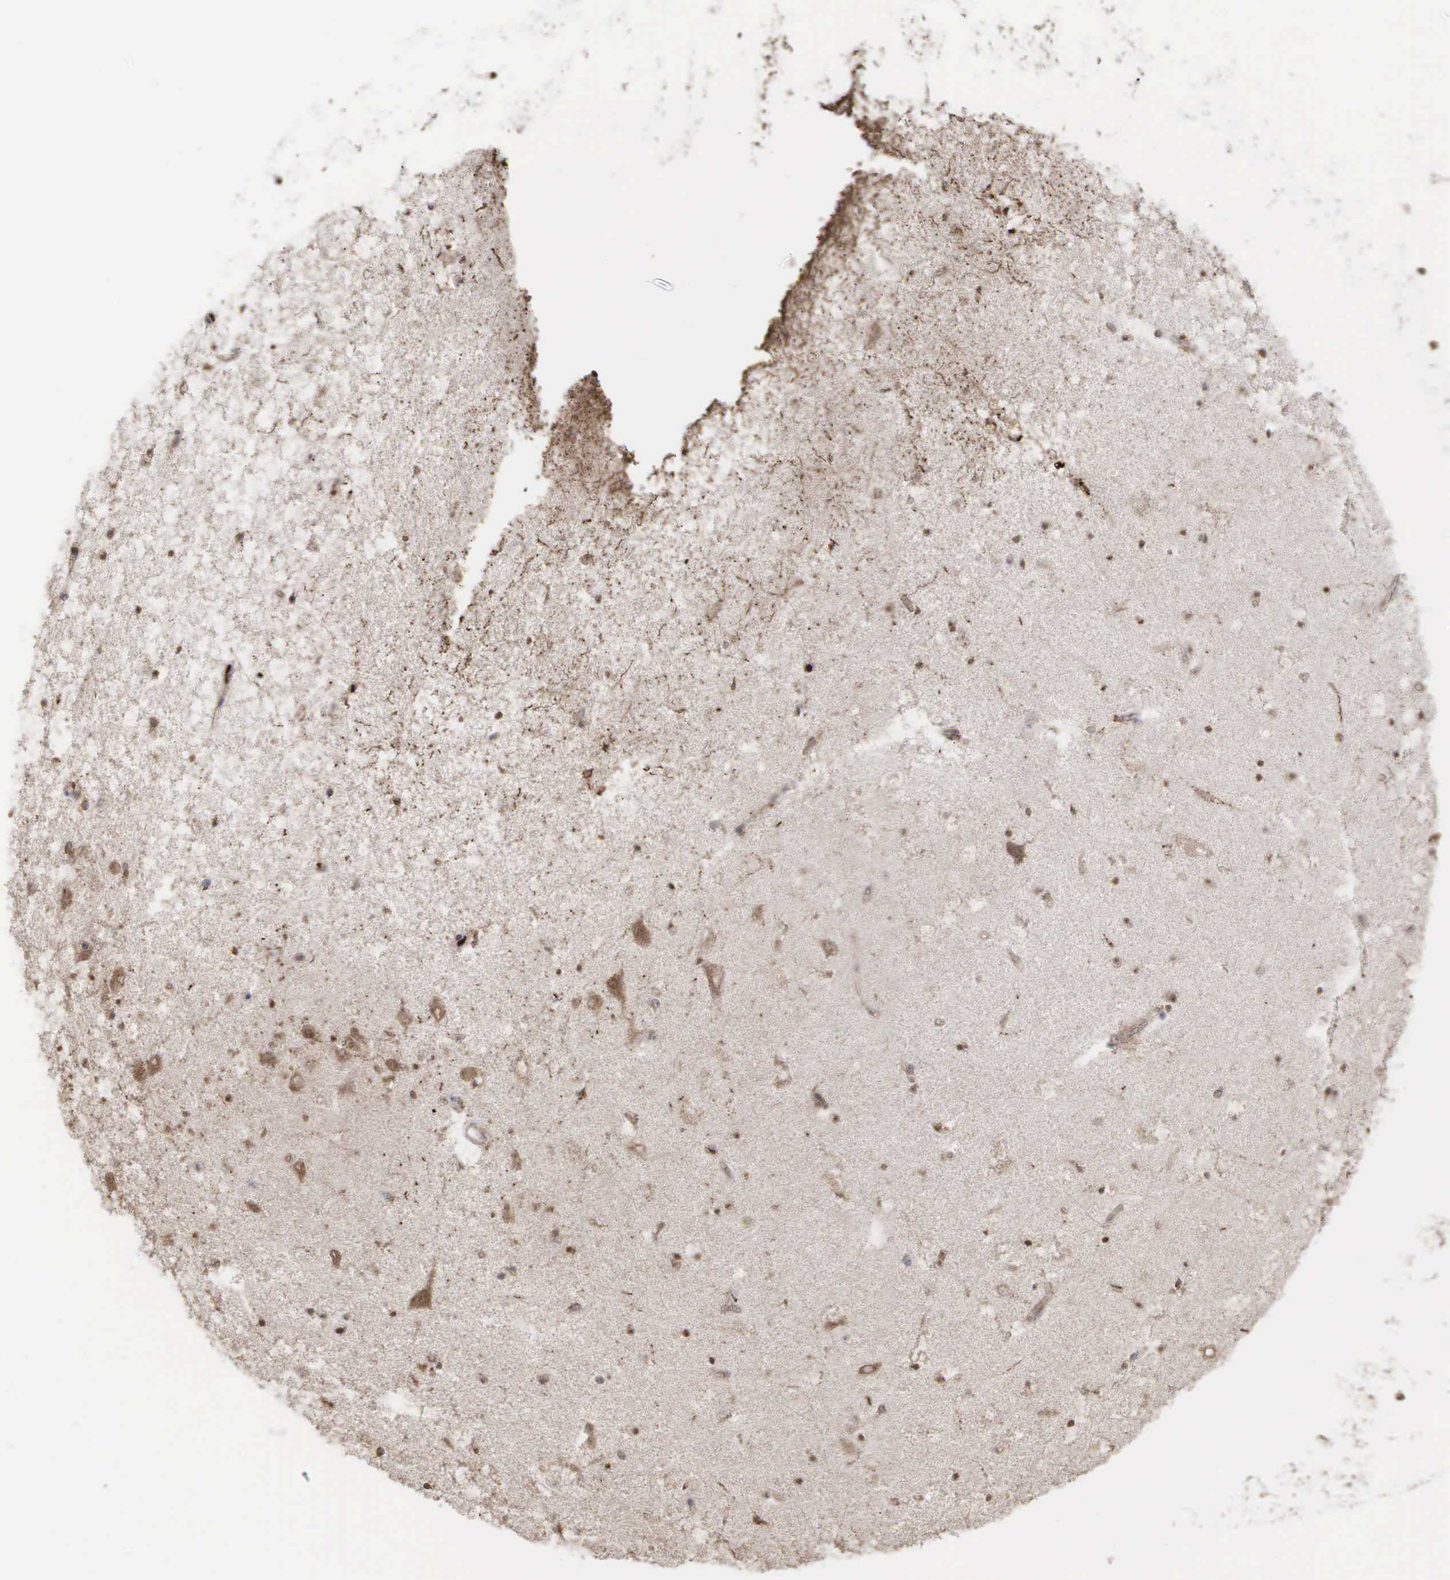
{"staining": {"intensity": "moderate", "quantity": "25%-75%", "location": "cytoplasmic/membranous,nuclear"}, "tissue": "hippocampus", "cell_type": "Glial cells", "image_type": "normal", "snomed": [{"axis": "morphology", "description": "Normal tissue, NOS"}, {"axis": "topography", "description": "Hippocampus"}], "caption": "Immunohistochemistry (DAB) staining of normal human hippocampus displays moderate cytoplasmic/membranous,nuclear protein staining in approximately 25%-75% of glial cells. The staining is performed using DAB (3,3'-diaminobenzidine) brown chromogen to label protein expression. The nuclei are counter-stained blue using hematoxylin.", "gene": "PABPC5", "patient": {"sex": "male", "age": 45}}